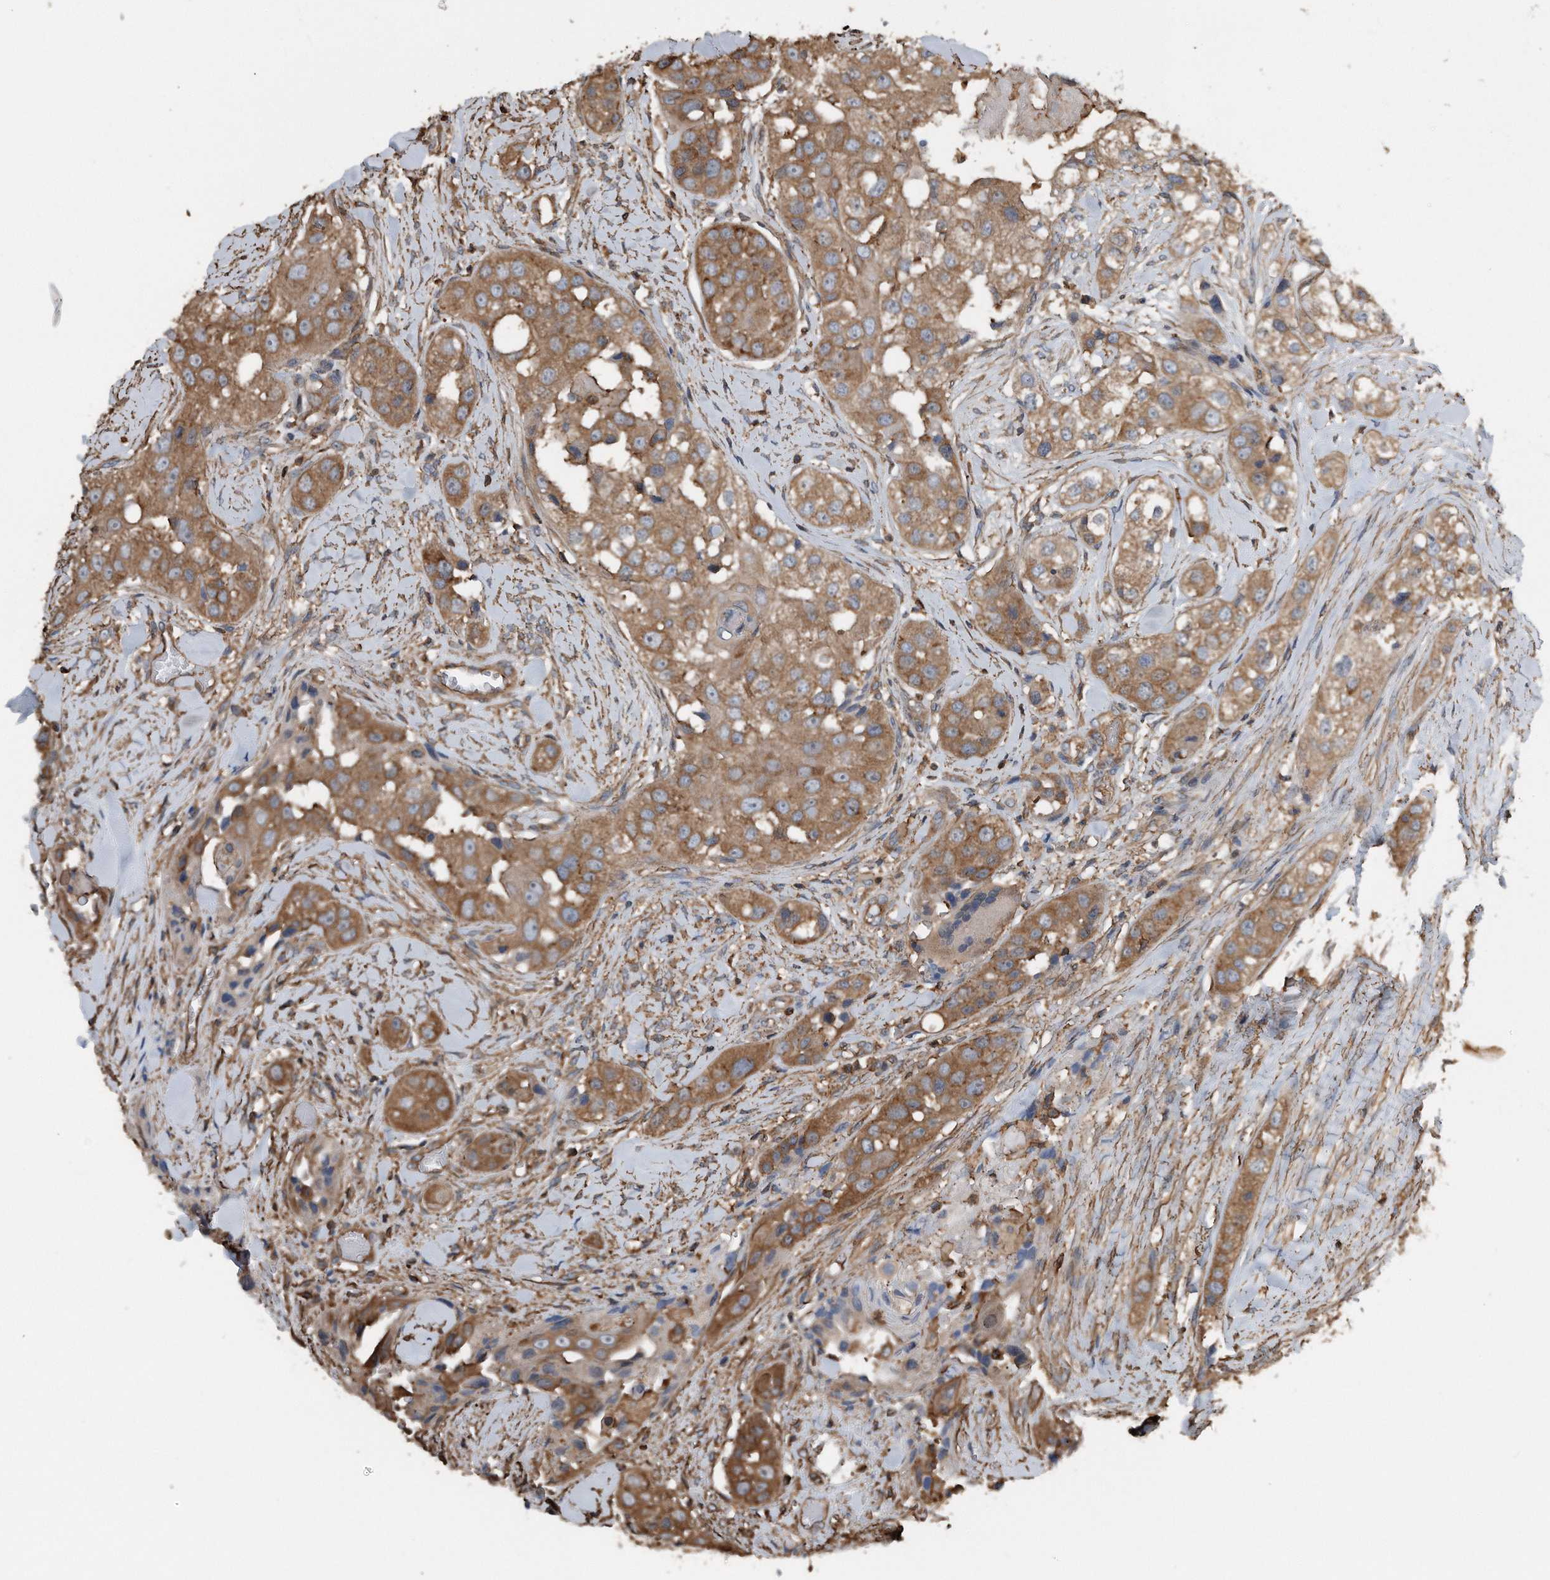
{"staining": {"intensity": "moderate", "quantity": ">75%", "location": "cytoplasmic/membranous"}, "tissue": "head and neck cancer", "cell_type": "Tumor cells", "image_type": "cancer", "snomed": [{"axis": "morphology", "description": "Normal tissue, NOS"}, {"axis": "morphology", "description": "Squamous cell carcinoma, NOS"}, {"axis": "topography", "description": "Skeletal muscle"}, {"axis": "topography", "description": "Head-Neck"}], "caption": "This image shows immunohistochemistry staining of human head and neck cancer (squamous cell carcinoma), with medium moderate cytoplasmic/membranous positivity in about >75% of tumor cells.", "gene": "RSPO3", "patient": {"sex": "male", "age": 51}}